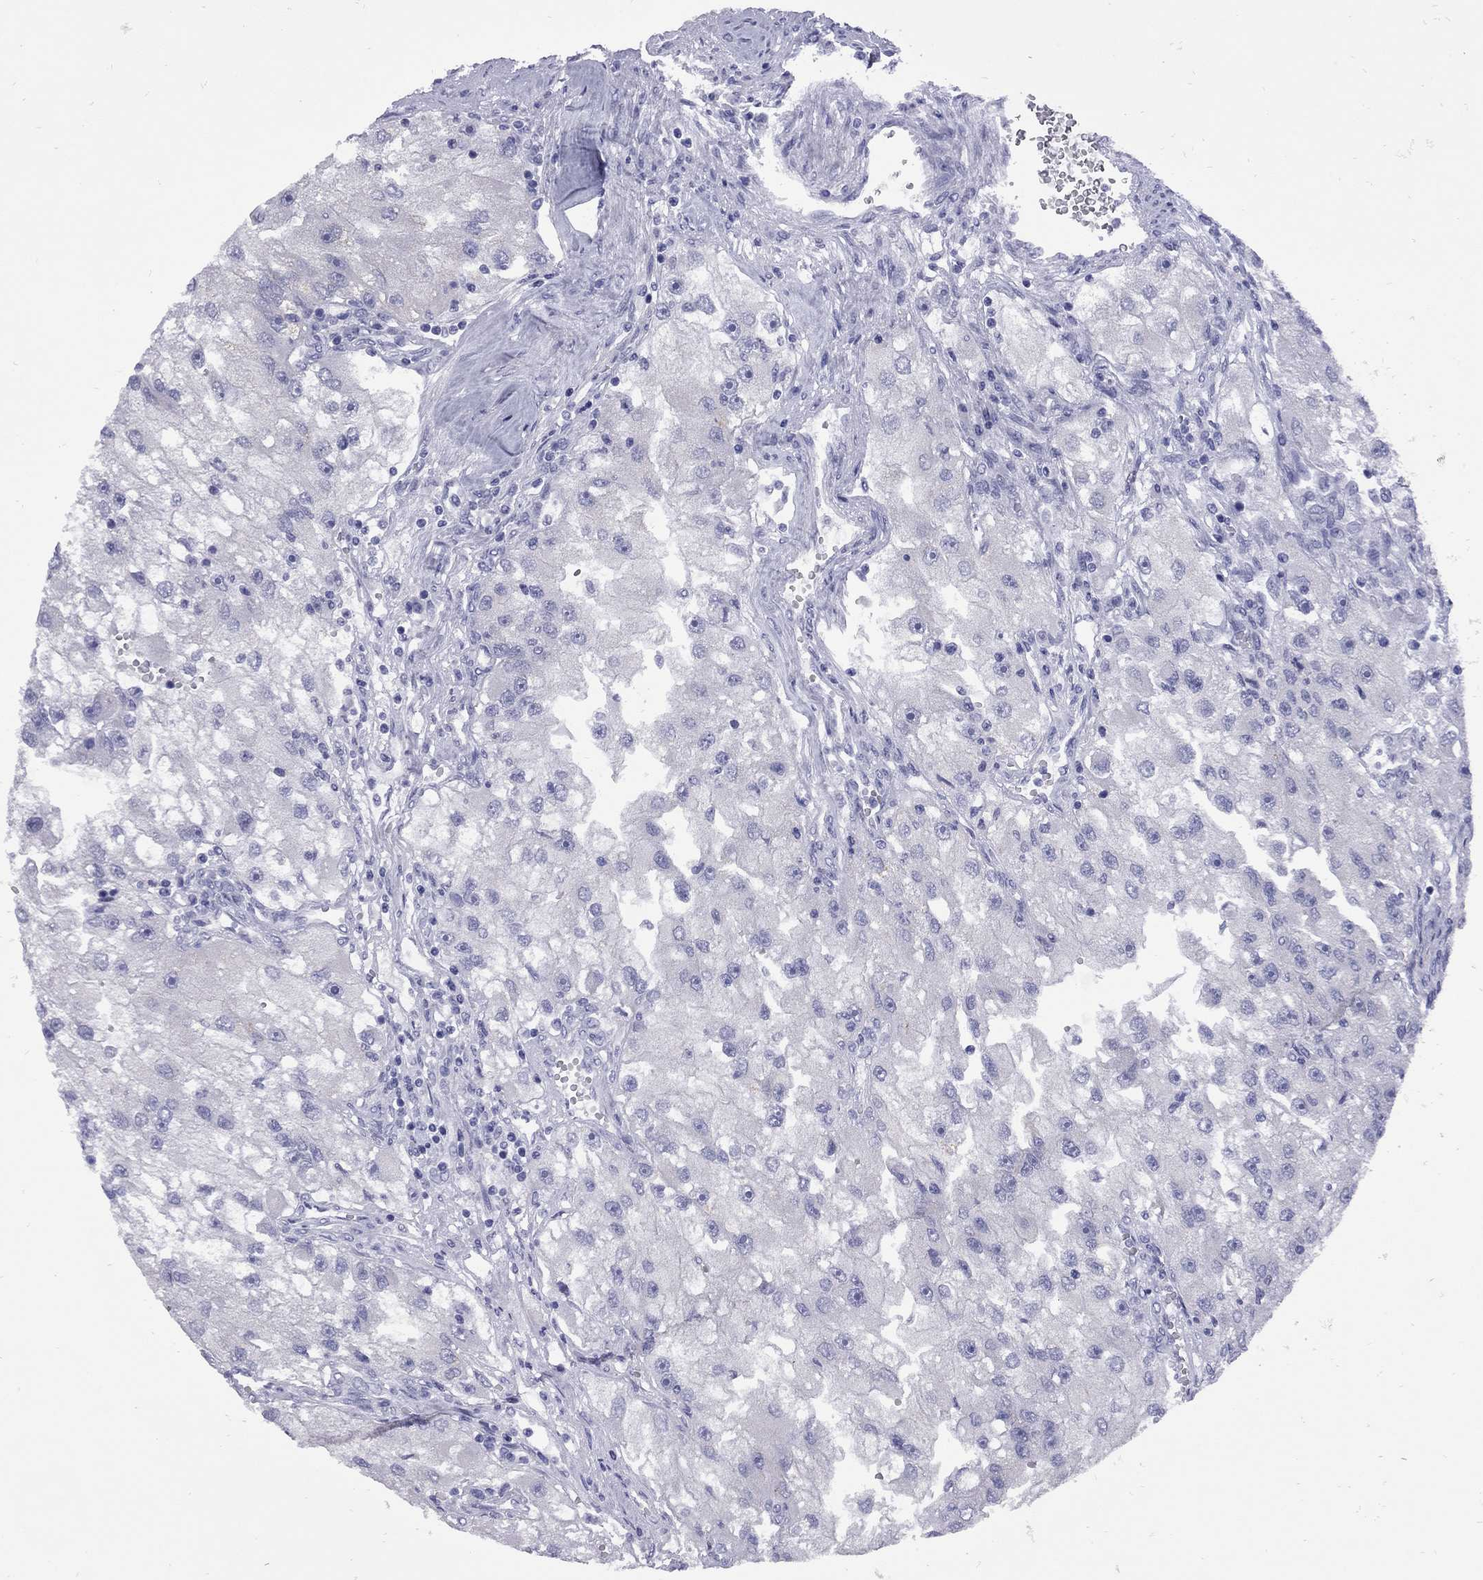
{"staining": {"intensity": "negative", "quantity": "none", "location": "none"}, "tissue": "renal cancer", "cell_type": "Tumor cells", "image_type": "cancer", "snomed": [{"axis": "morphology", "description": "Adenocarcinoma, NOS"}, {"axis": "topography", "description": "Kidney"}], "caption": "High magnification brightfield microscopy of renal cancer stained with DAB (3,3'-diaminobenzidine) (brown) and counterstained with hematoxylin (blue): tumor cells show no significant staining. (DAB IHC visualized using brightfield microscopy, high magnification).", "gene": "EPPIN", "patient": {"sex": "male", "age": 63}}